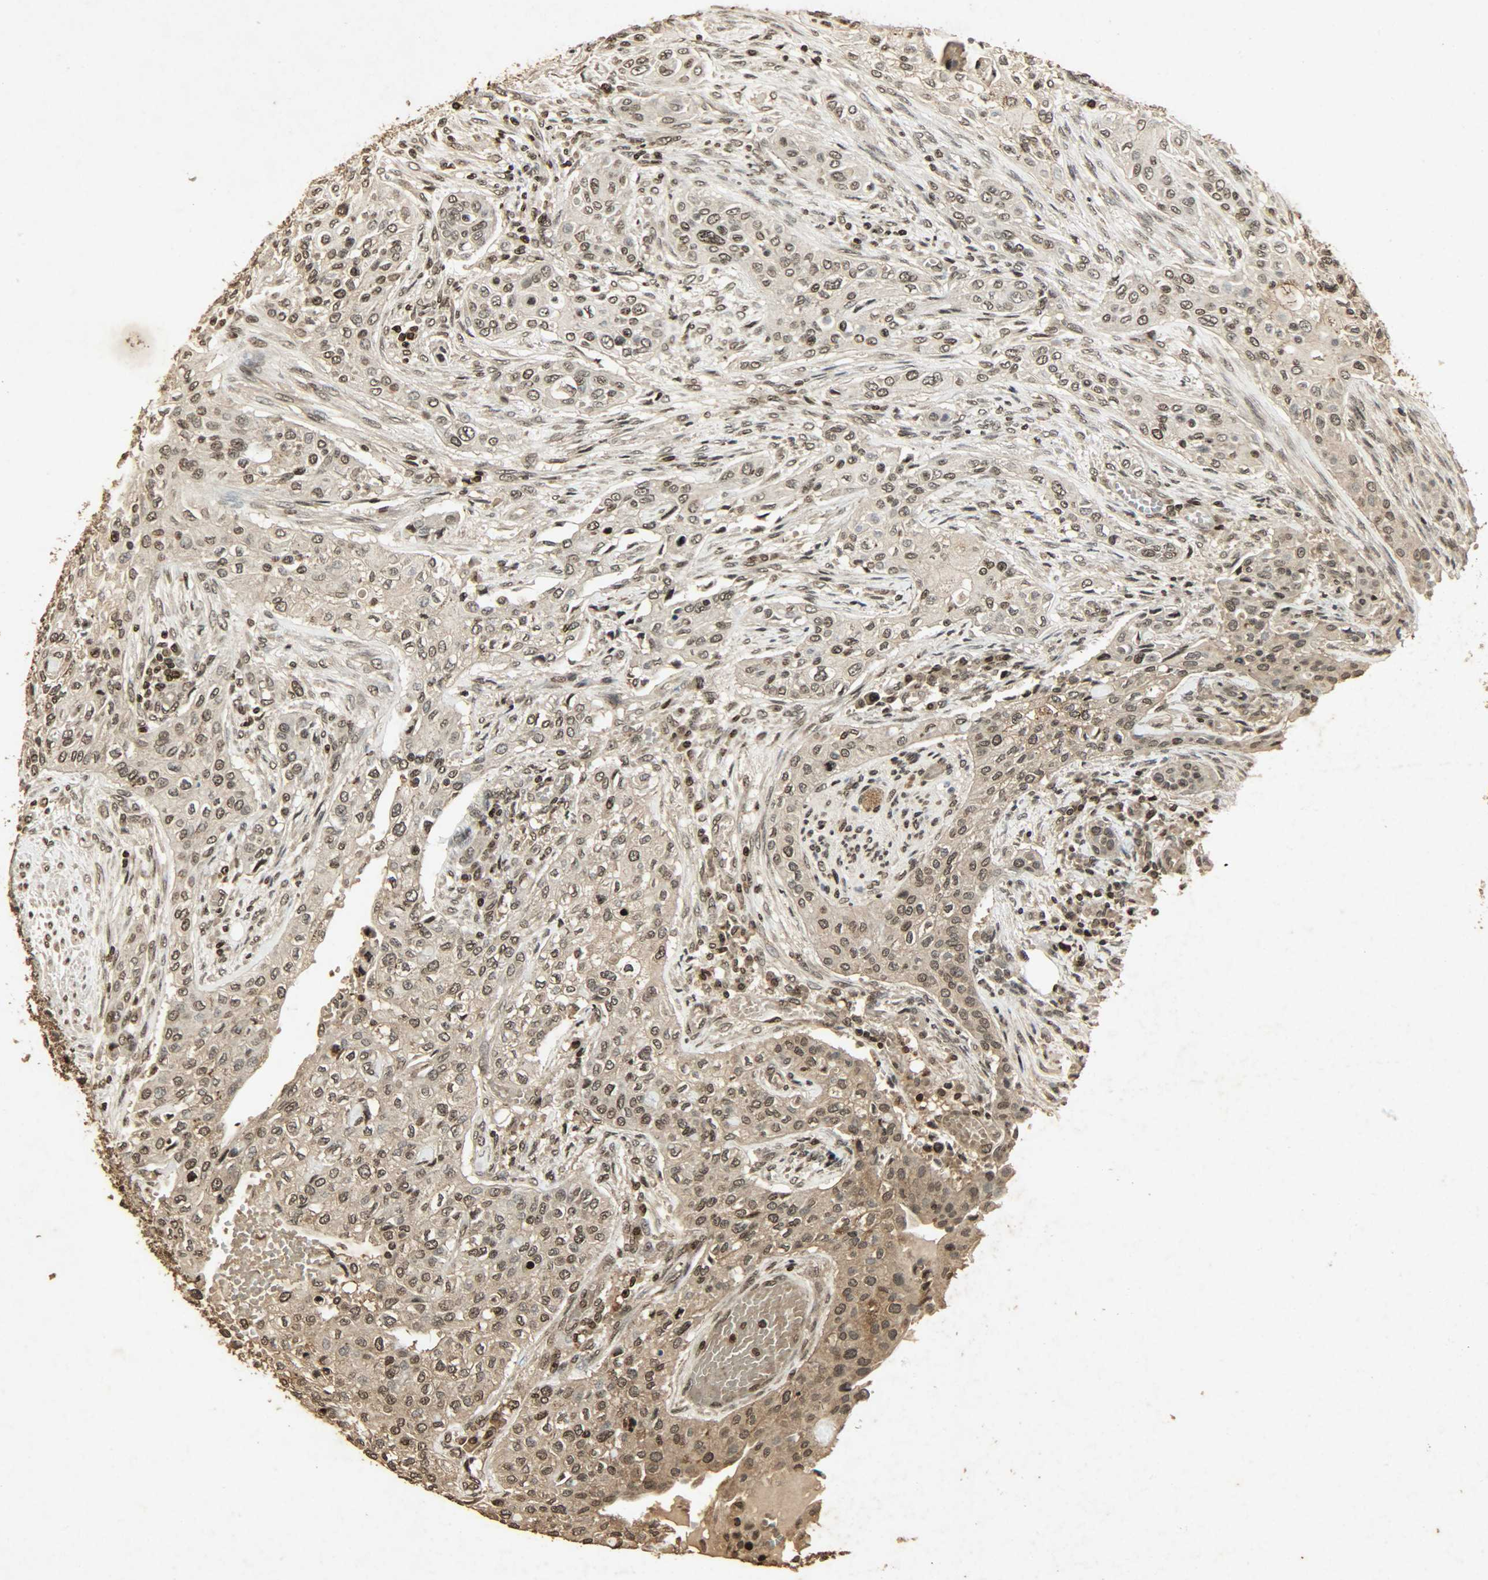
{"staining": {"intensity": "moderate", "quantity": ">75%", "location": "cytoplasmic/membranous,nuclear"}, "tissue": "urothelial cancer", "cell_type": "Tumor cells", "image_type": "cancer", "snomed": [{"axis": "morphology", "description": "Urothelial carcinoma, High grade"}, {"axis": "topography", "description": "Urinary bladder"}], "caption": "Human urothelial carcinoma (high-grade) stained with a brown dye displays moderate cytoplasmic/membranous and nuclear positive expression in approximately >75% of tumor cells.", "gene": "PPP3R1", "patient": {"sex": "male", "age": 74}}